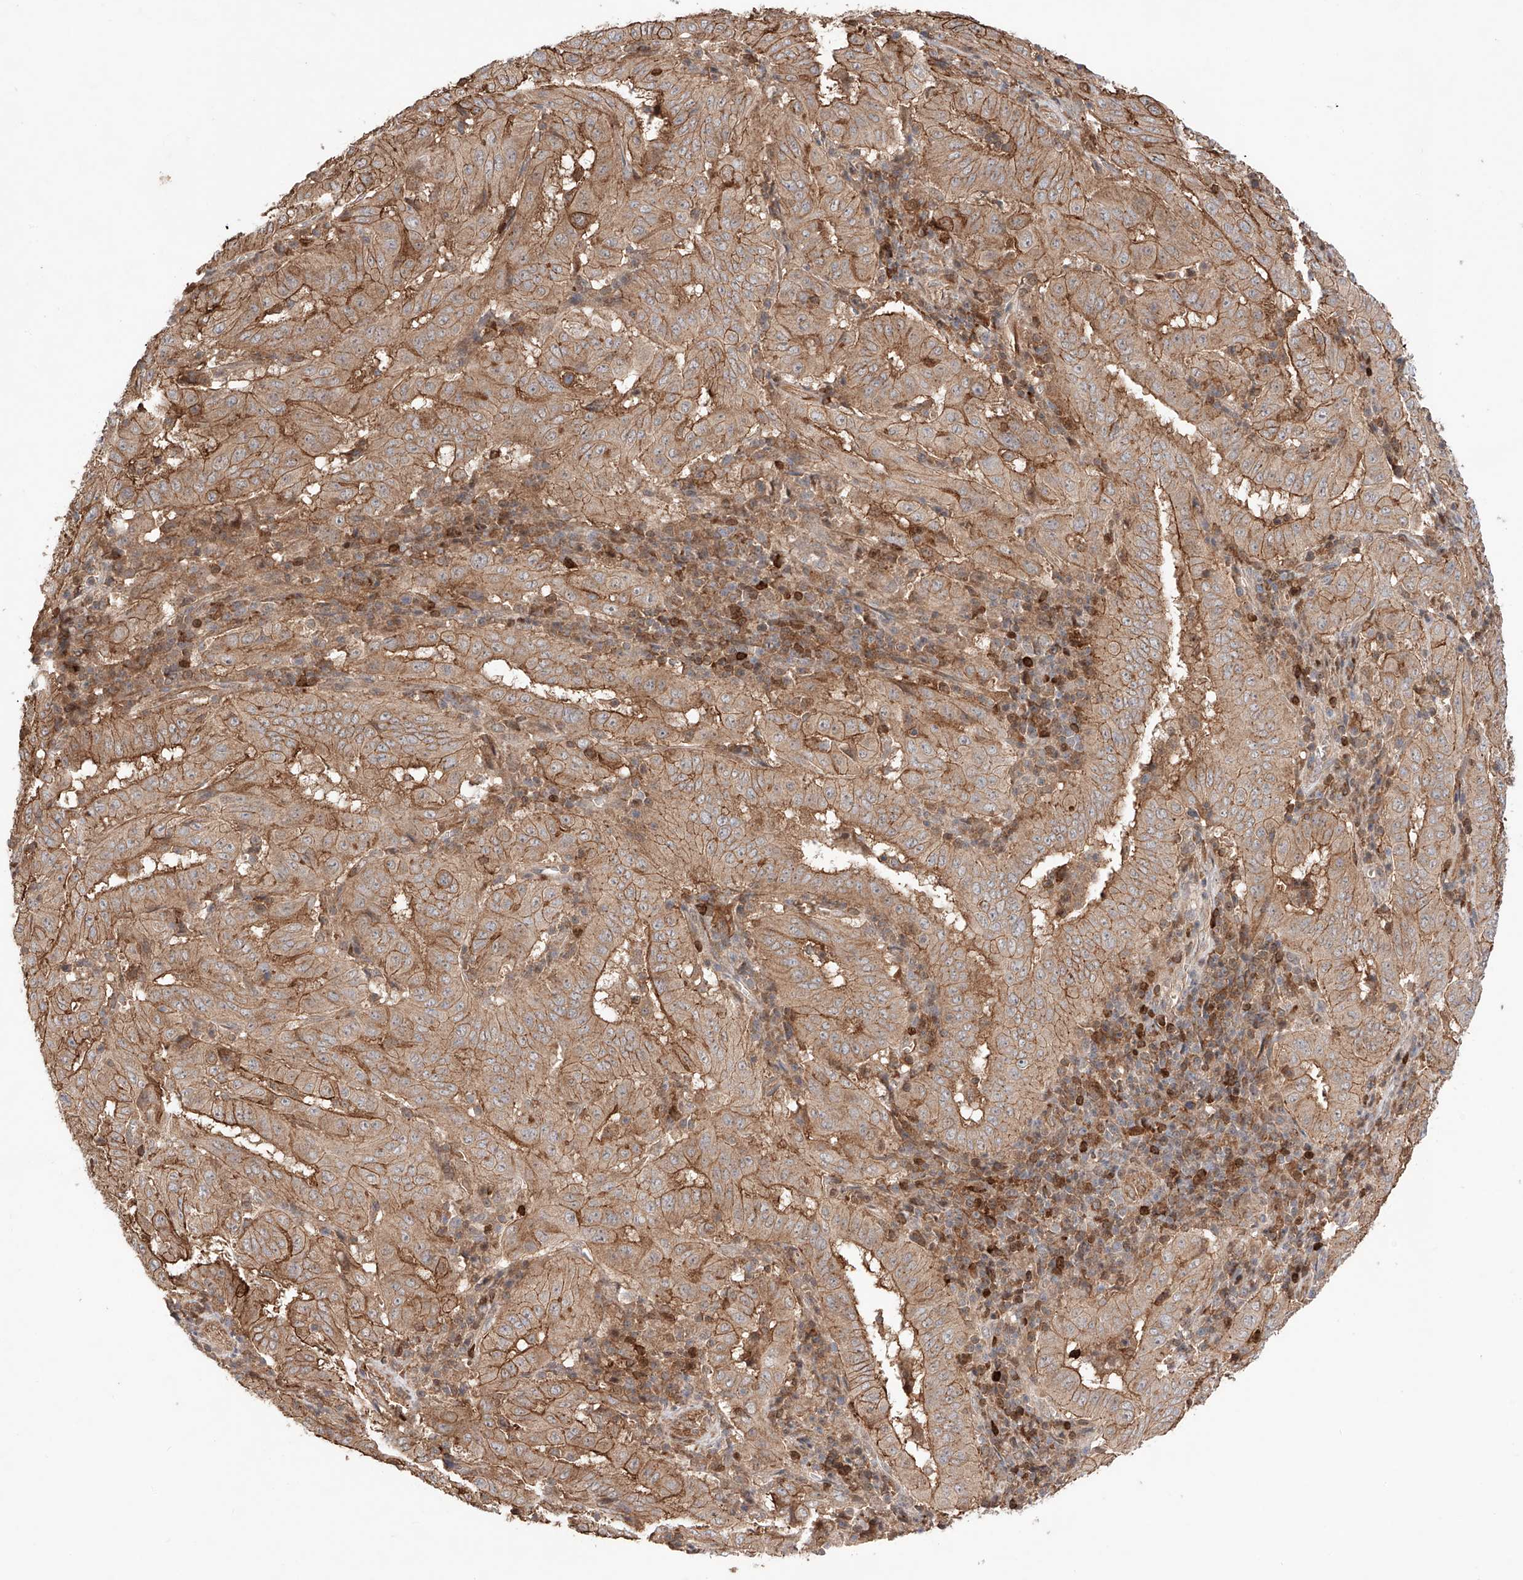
{"staining": {"intensity": "moderate", "quantity": ">75%", "location": "cytoplasmic/membranous"}, "tissue": "pancreatic cancer", "cell_type": "Tumor cells", "image_type": "cancer", "snomed": [{"axis": "morphology", "description": "Adenocarcinoma, NOS"}, {"axis": "topography", "description": "Pancreas"}], "caption": "Immunohistochemical staining of pancreatic adenocarcinoma reveals medium levels of moderate cytoplasmic/membranous protein staining in about >75% of tumor cells.", "gene": "IGSF22", "patient": {"sex": "male", "age": 63}}